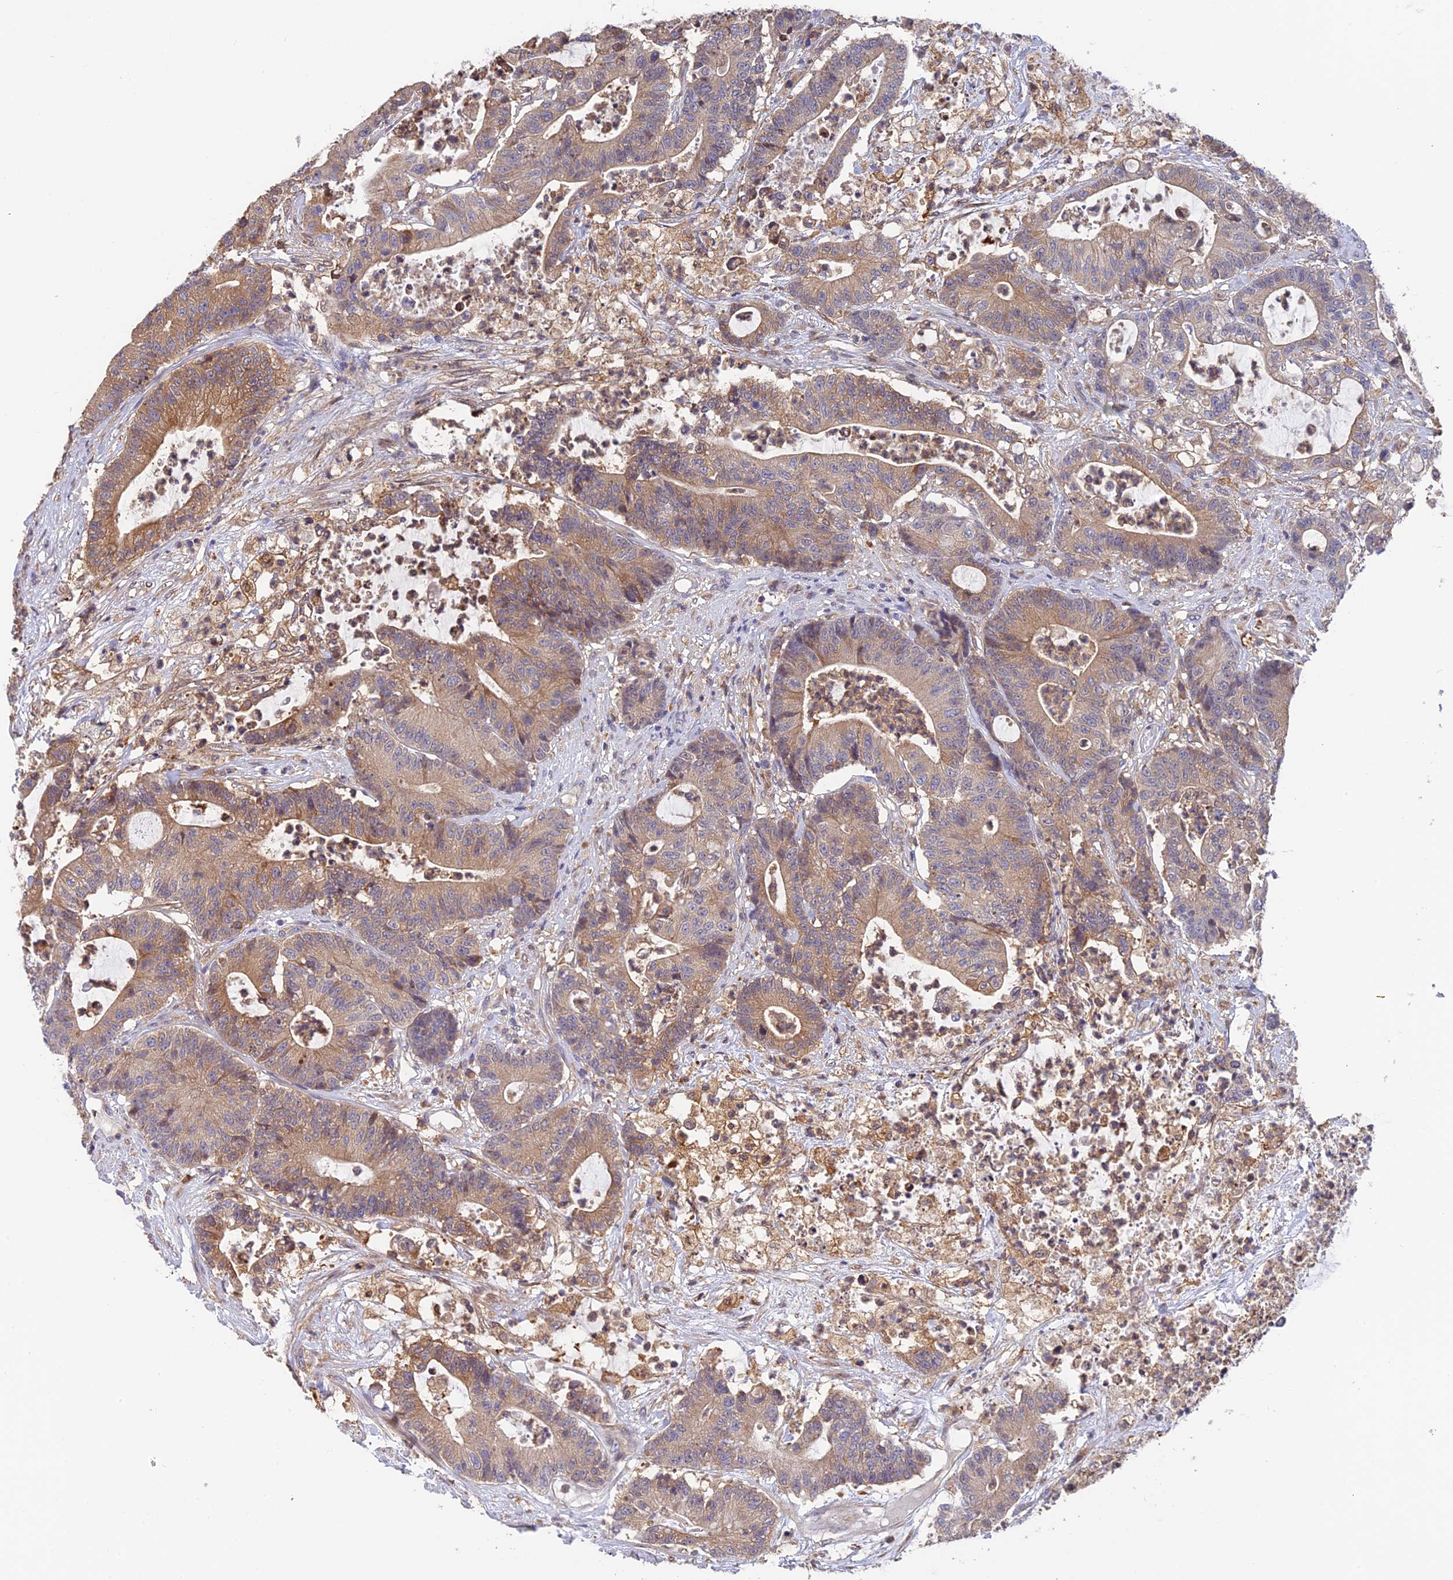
{"staining": {"intensity": "moderate", "quantity": "25%-75%", "location": "cytoplasmic/membranous"}, "tissue": "colorectal cancer", "cell_type": "Tumor cells", "image_type": "cancer", "snomed": [{"axis": "morphology", "description": "Adenocarcinoma, NOS"}, {"axis": "topography", "description": "Colon"}], "caption": "Protein expression analysis of human colorectal adenocarcinoma reveals moderate cytoplasmic/membranous positivity in about 25%-75% of tumor cells. (DAB IHC with brightfield microscopy, high magnification).", "gene": "IPO5", "patient": {"sex": "female", "age": 84}}